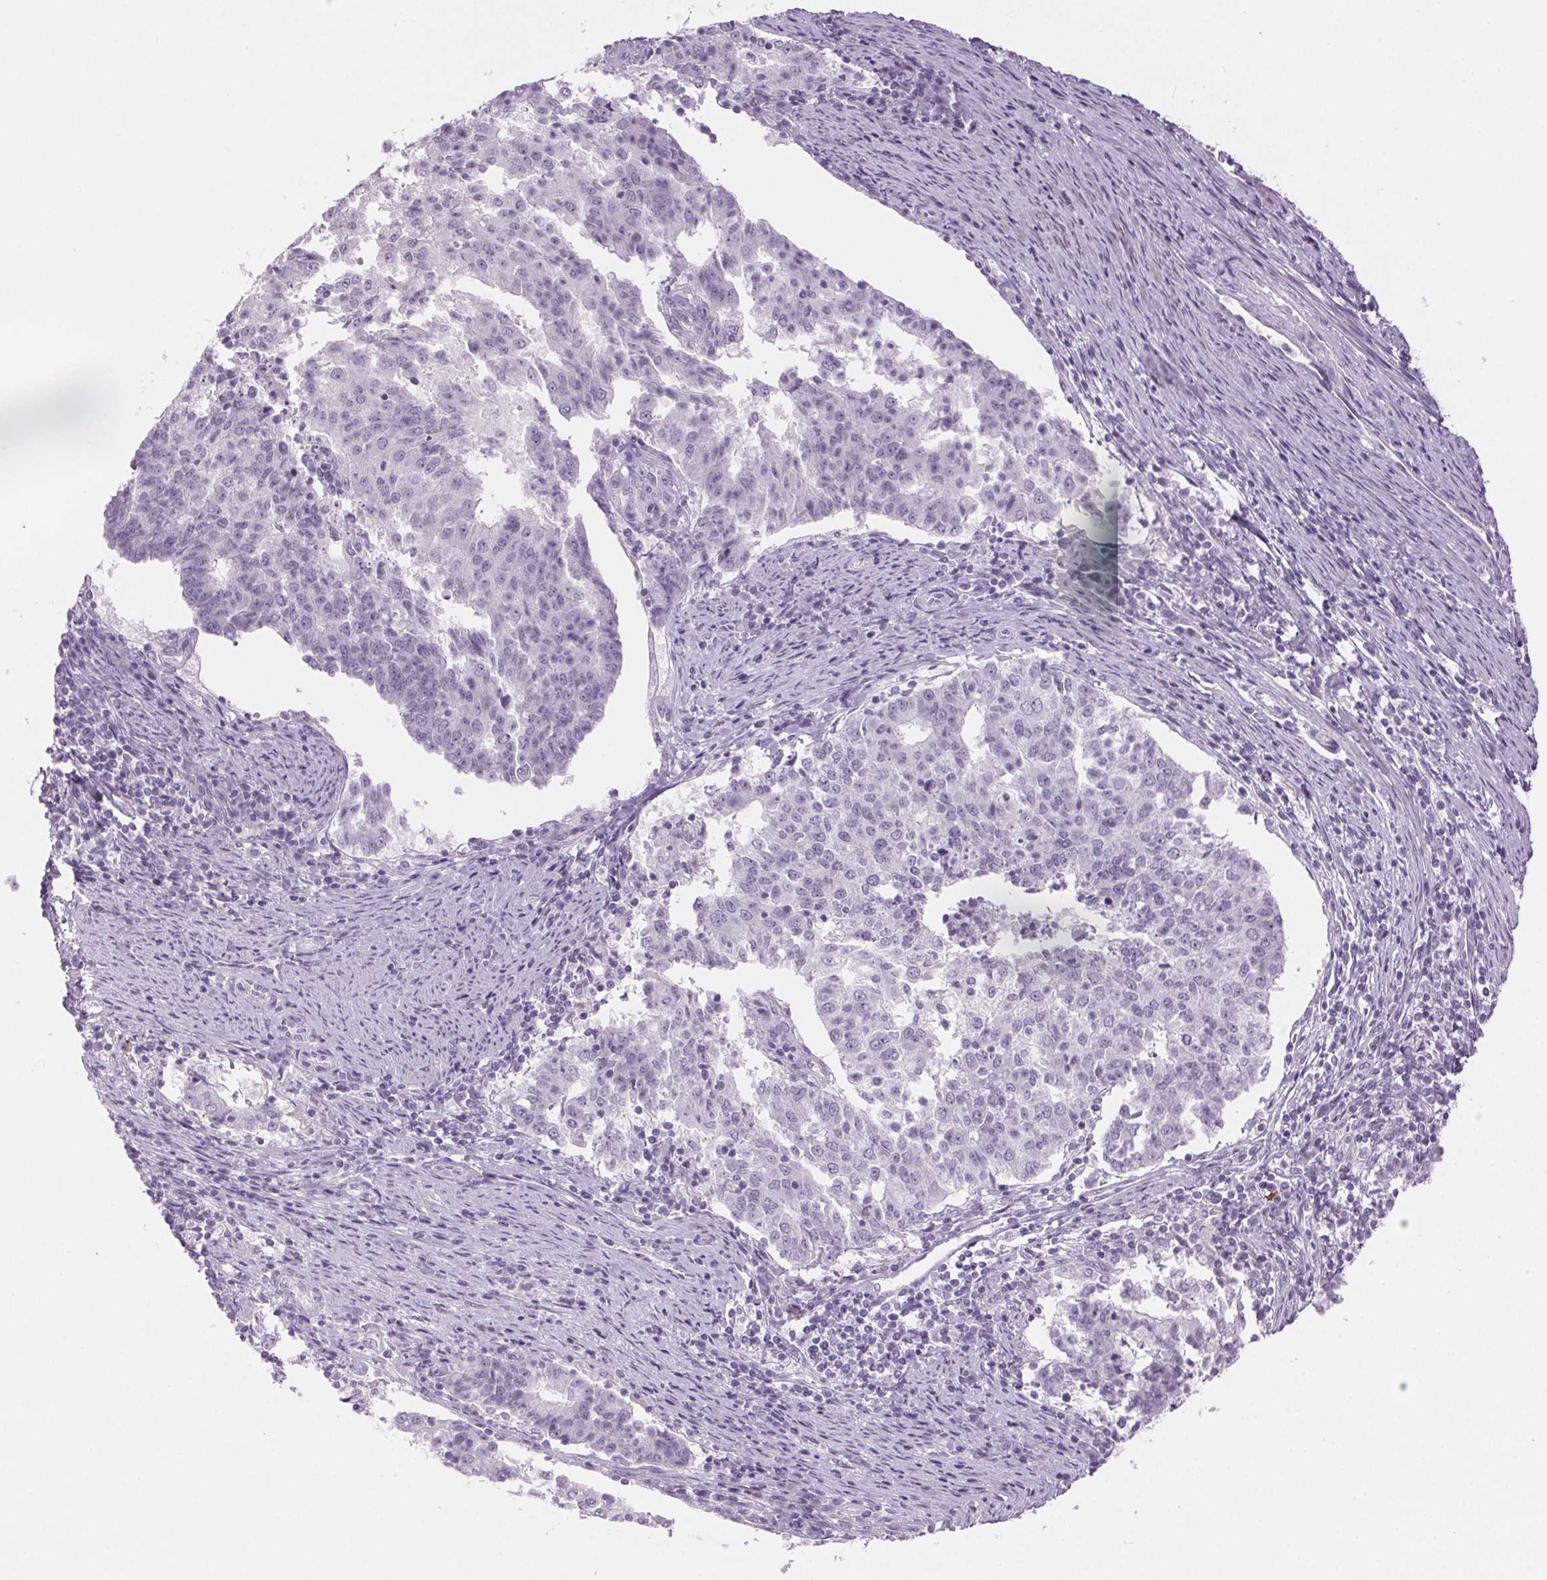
{"staining": {"intensity": "negative", "quantity": "none", "location": "none"}, "tissue": "endometrial cancer", "cell_type": "Tumor cells", "image_type": "cancer", "snomed": [{"axis": "morphology", "description": "Adenocarcinoma, NOS"}, {"axis": "topography", "description": "Endometrium"}], "caption": "Immunohistochemistry (IHC) of endometrial cancer (adenocarcinoma) displays no expression in tumor cells.", "gene": "SLC6A19", "patient": {"sex": "female", "age": 82}}